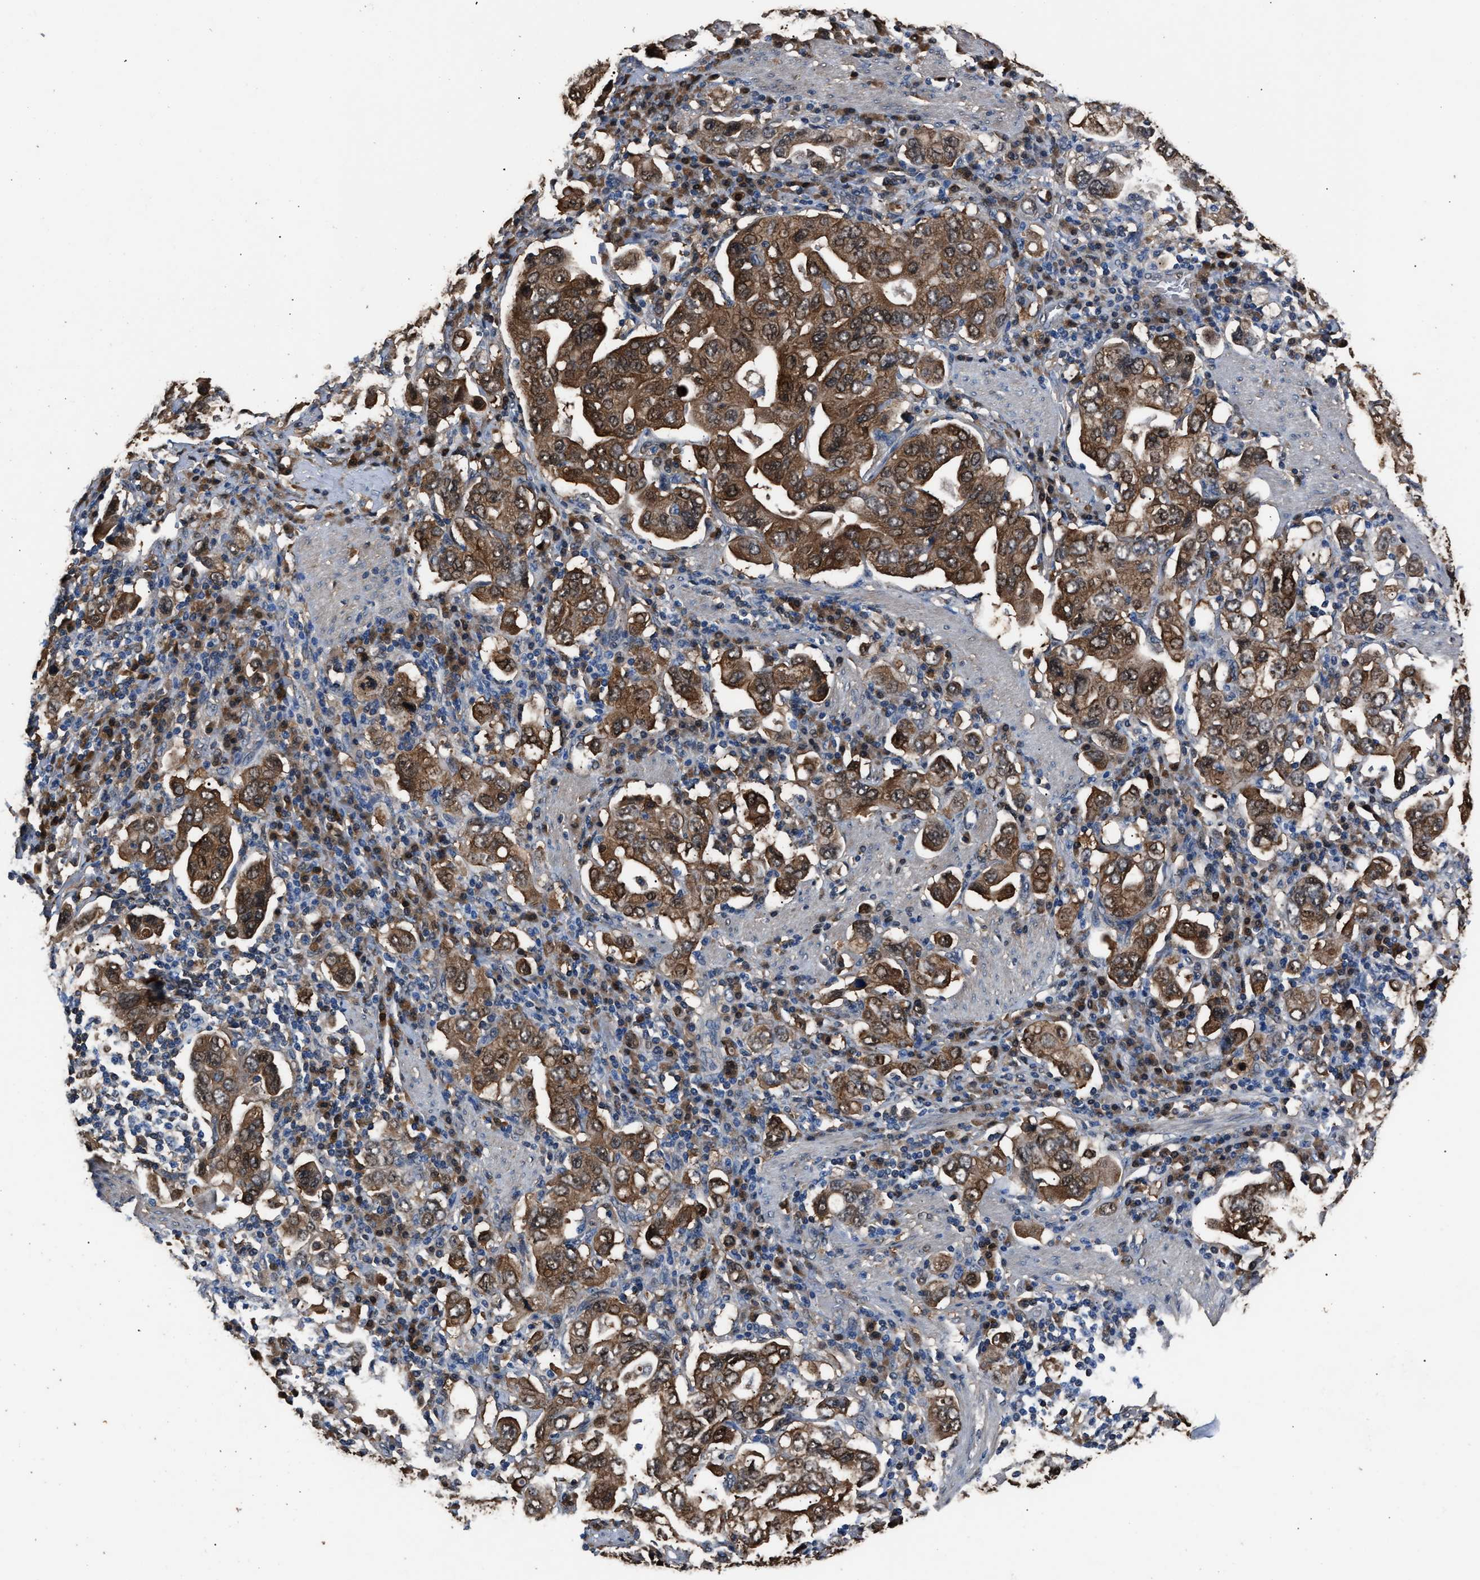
{"staining": {"intensity": "strong", "quantity": ">75%", "location": "cytoplasmic/membranous"}, "tissue": "stomach cancer", "cell_type": "Tumor cells", "image_type": "cancer", "snomed": [{"axis": "morphology", "description": "Adenocarcinoma, NOS"}, {"axis": "topography", "description": "Stomach, upper"}], "caption": "High-magnification brightfield microscopy of adenocarcinoma (stomach) stained with DAB (brown) and counterstained with hematoxylin (blue). tumor cells exhibit strong cytoplasmic/membranous expression is seen in about>75% of cells. (Brightfield microscopy of DAB IHC at high magnification).", "gene": "GSTP1", "patient": {"sex": "male", "age": 62}}